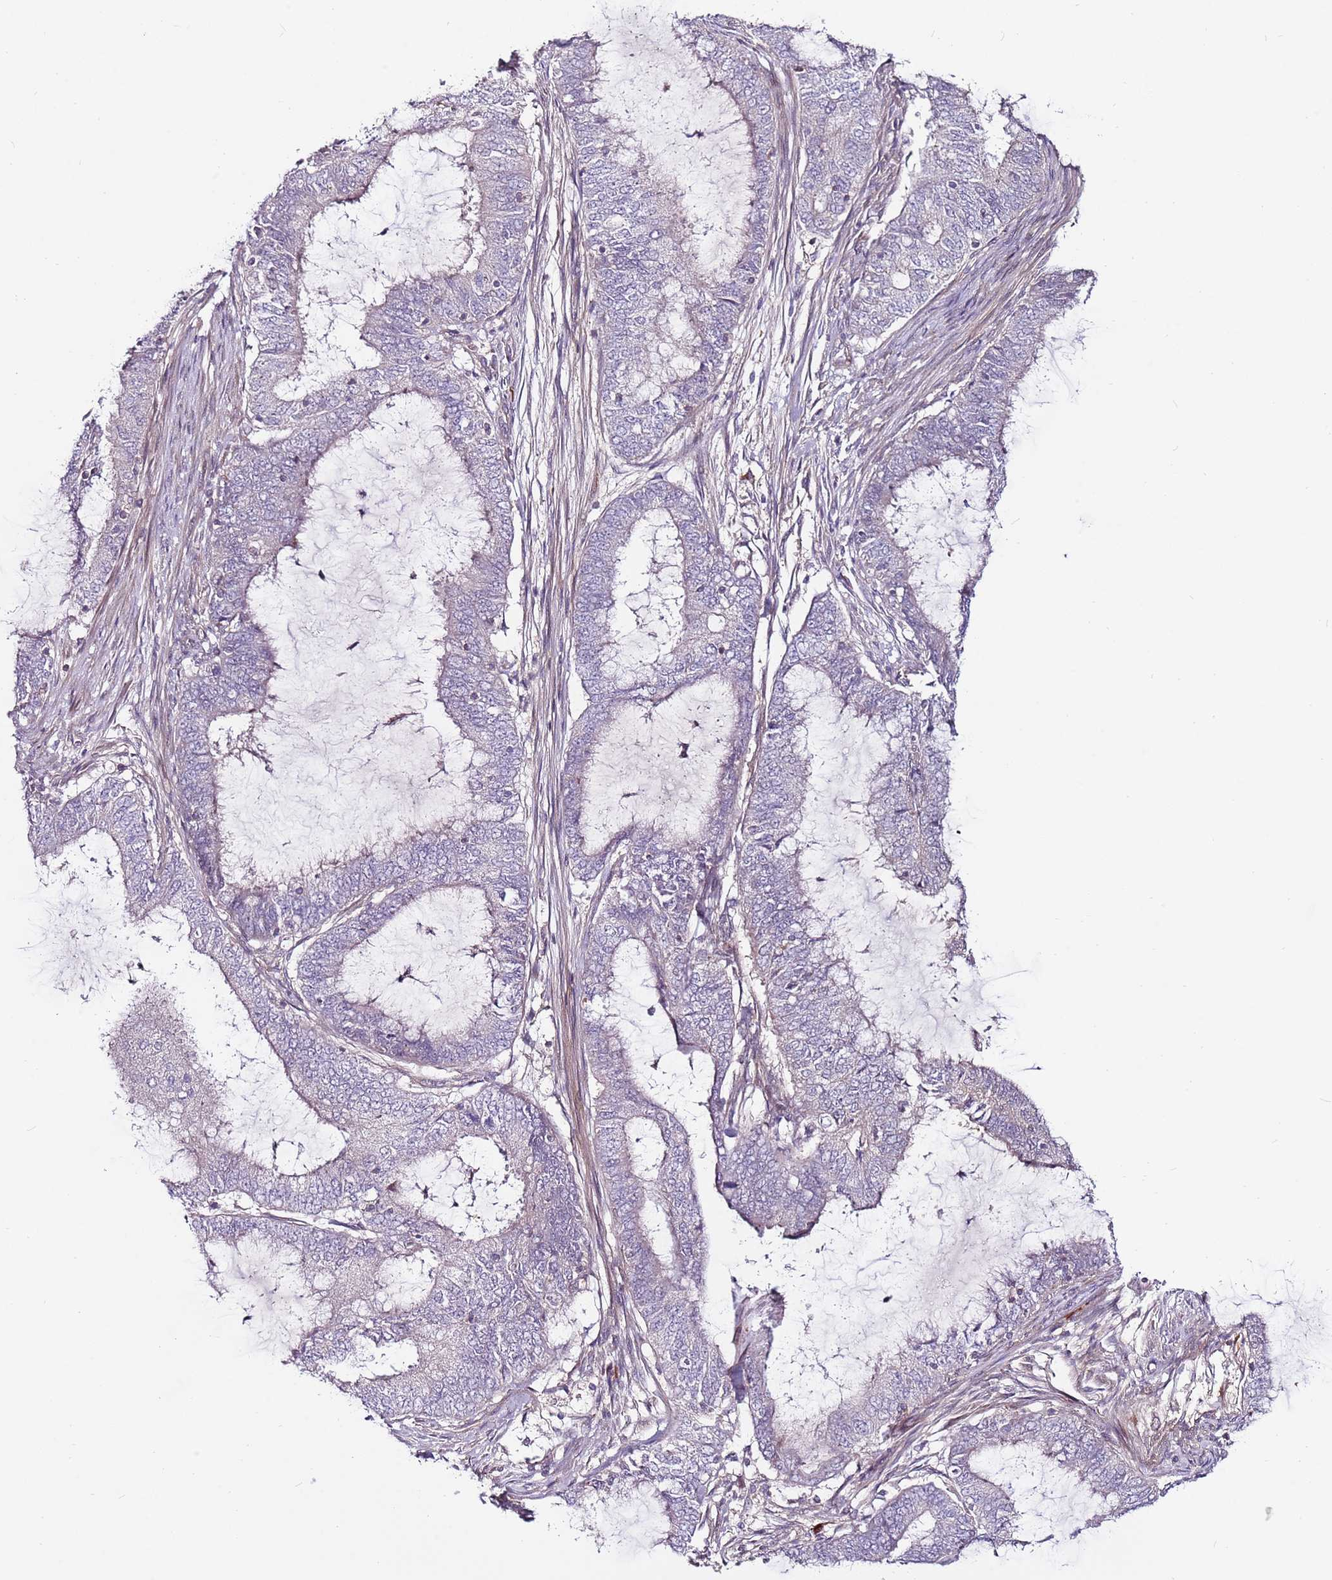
{"staining": {"intensity": "negative", "quantity": "none", "location": "none"}, "tissue": "endometrial cancer", "cell_type": "Tumor cells", "image_type": "cancer", "snomed": [{"axis": "morphology", "description": "Adenocarcinoma, NOS"}, {"axis": "topography", "description": "Endometrium"}], "caption": "Photomicrograph shows no protein positivity in tumor cells of endometrial adenocarcinoma tissue.", "gene": "MTG2", "patient": {"sex": "female", "age": 51}}